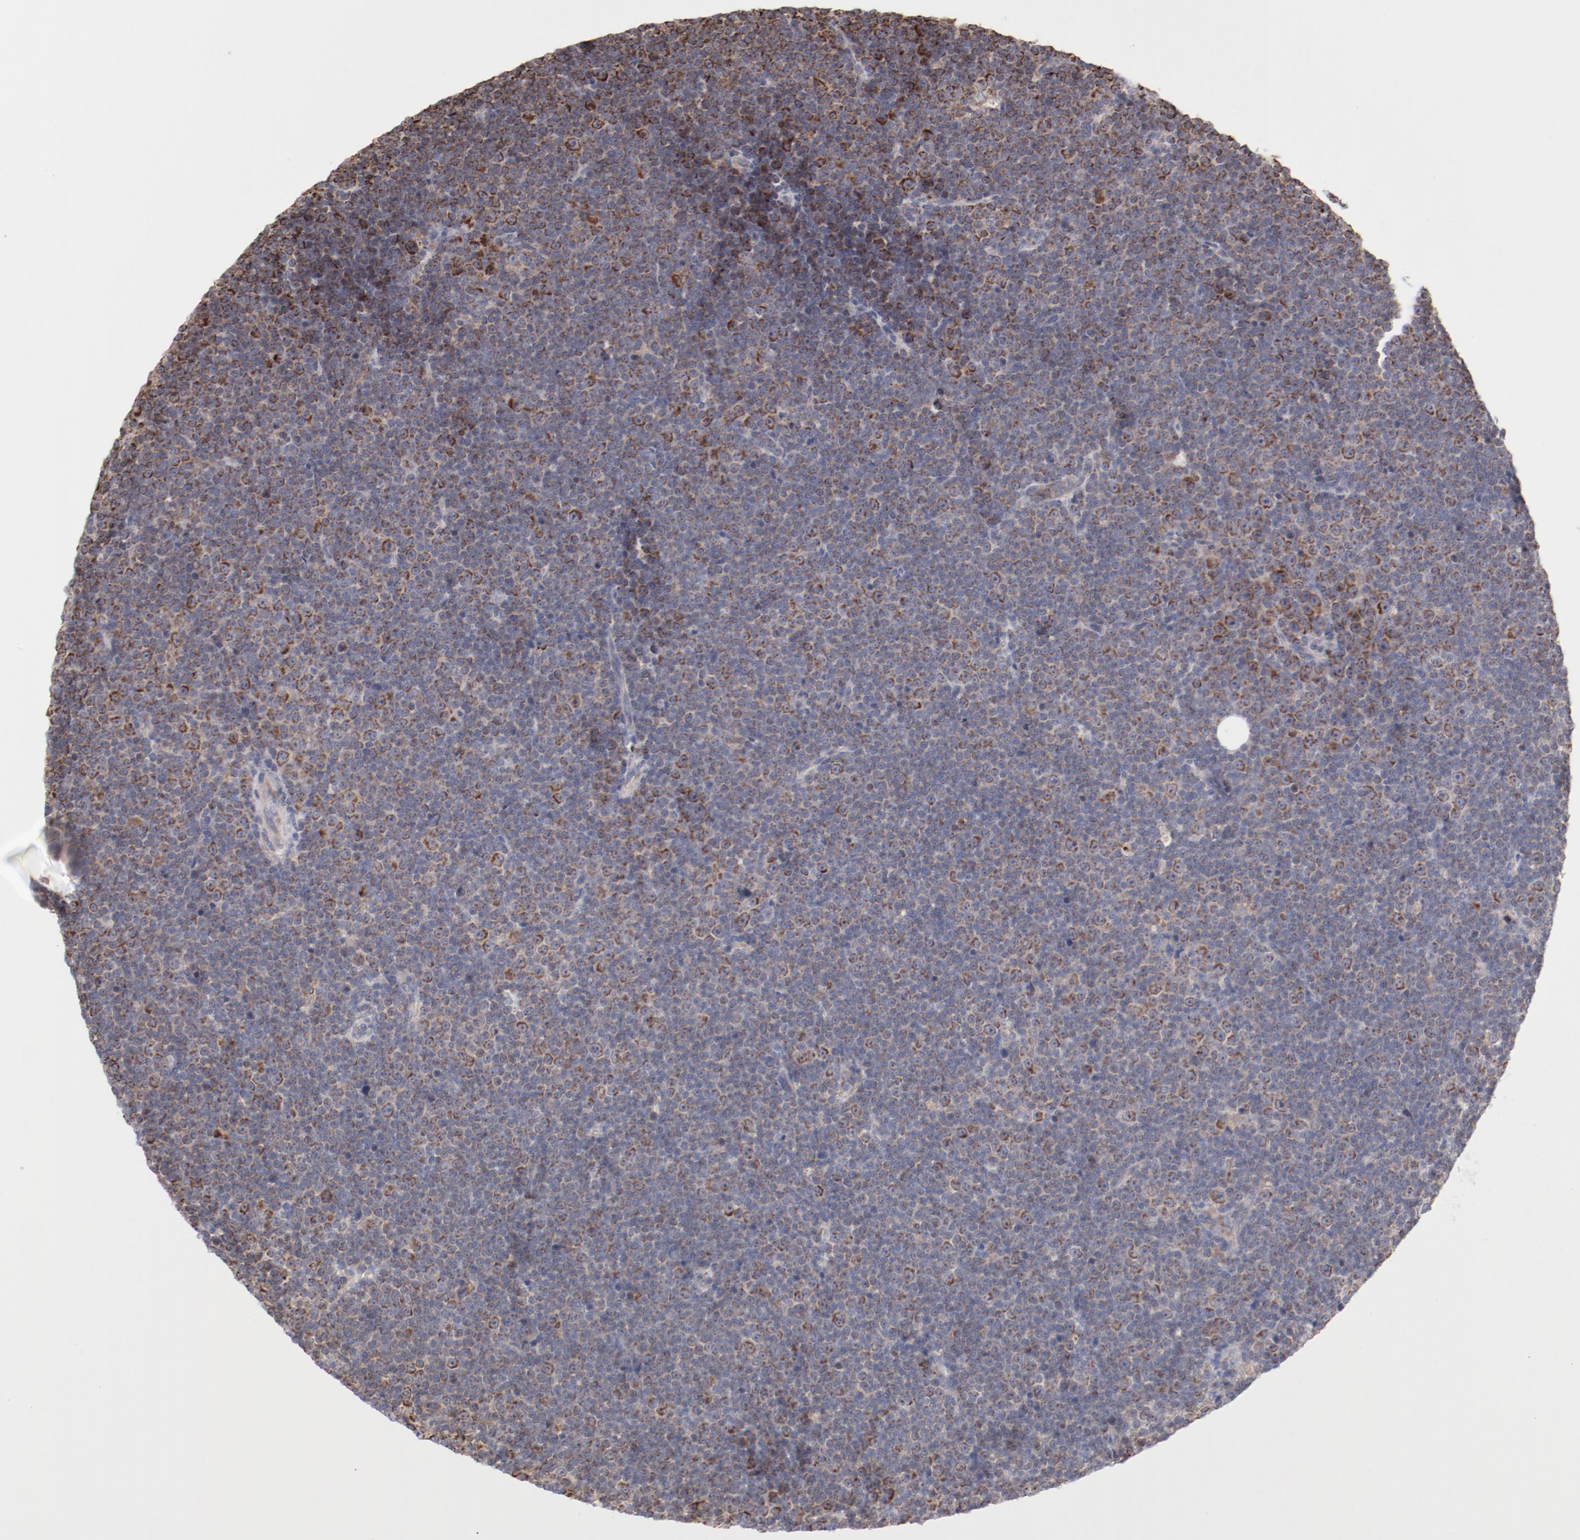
{"staining": {"intensity": "moderate", "quantity": ">75%", "location": "cytoplasmic/membranous"}, "tissue": "lymphoma", "cell_type": "Tumor cells", "image_type": "cancer", "snomed": [{"axis": "morphology", "description": "Malignant lymphoma, non-Hodgkin's type, Low grade"}, {"axis": "topography", "description": "Lymph node"}], "caption": "This photomicrograph displays IHC staining of human malignant lymphoma, non-Hodgkin's type (low-grade), with medium moderate cytoplasmic/membranous staining in about >75% of tumor cells.", "gene": "PPFIBP2", "patient": {"sex": "female", "age": 67}}